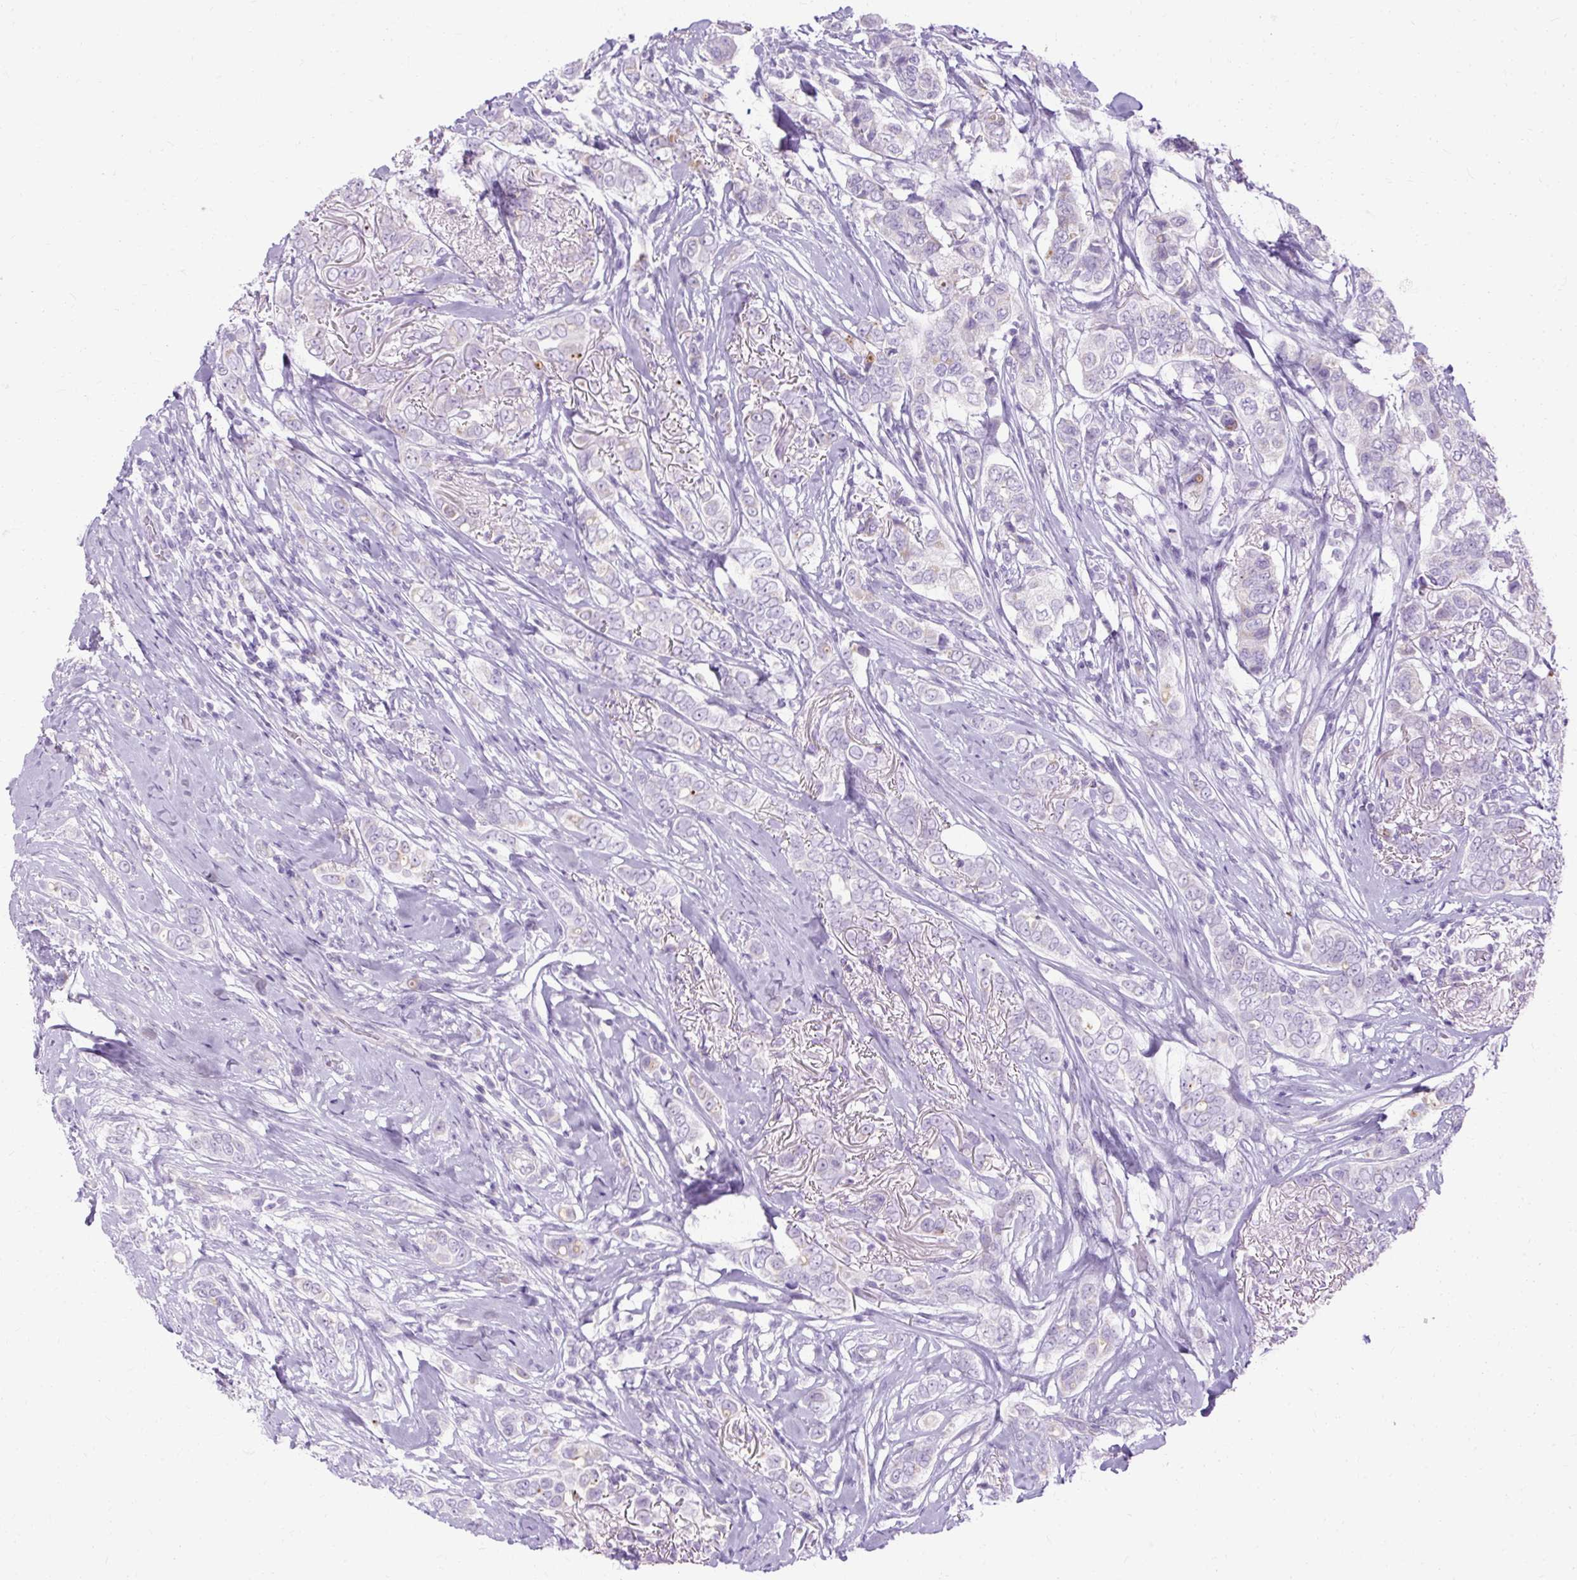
{"staining": {"intensity": "negative", "quantity": "none", "location": "none"}, "tissue": "breast cancer", "cell_type": "Tumor cells", "image_type": "cancer", "snomed": [{"axis": "morphology", "description": "Lobular carcinoma"}, {"axis": "topography", "description": "Breast"}], "caption": "Immunohistochemistry micrograph of breast lobular carcinoma stained for a protein (brown), which demonstrates no positivity in tumor cells.", "gene": "HSD11B1", "patient": {"sex": "female", "age": 51}}